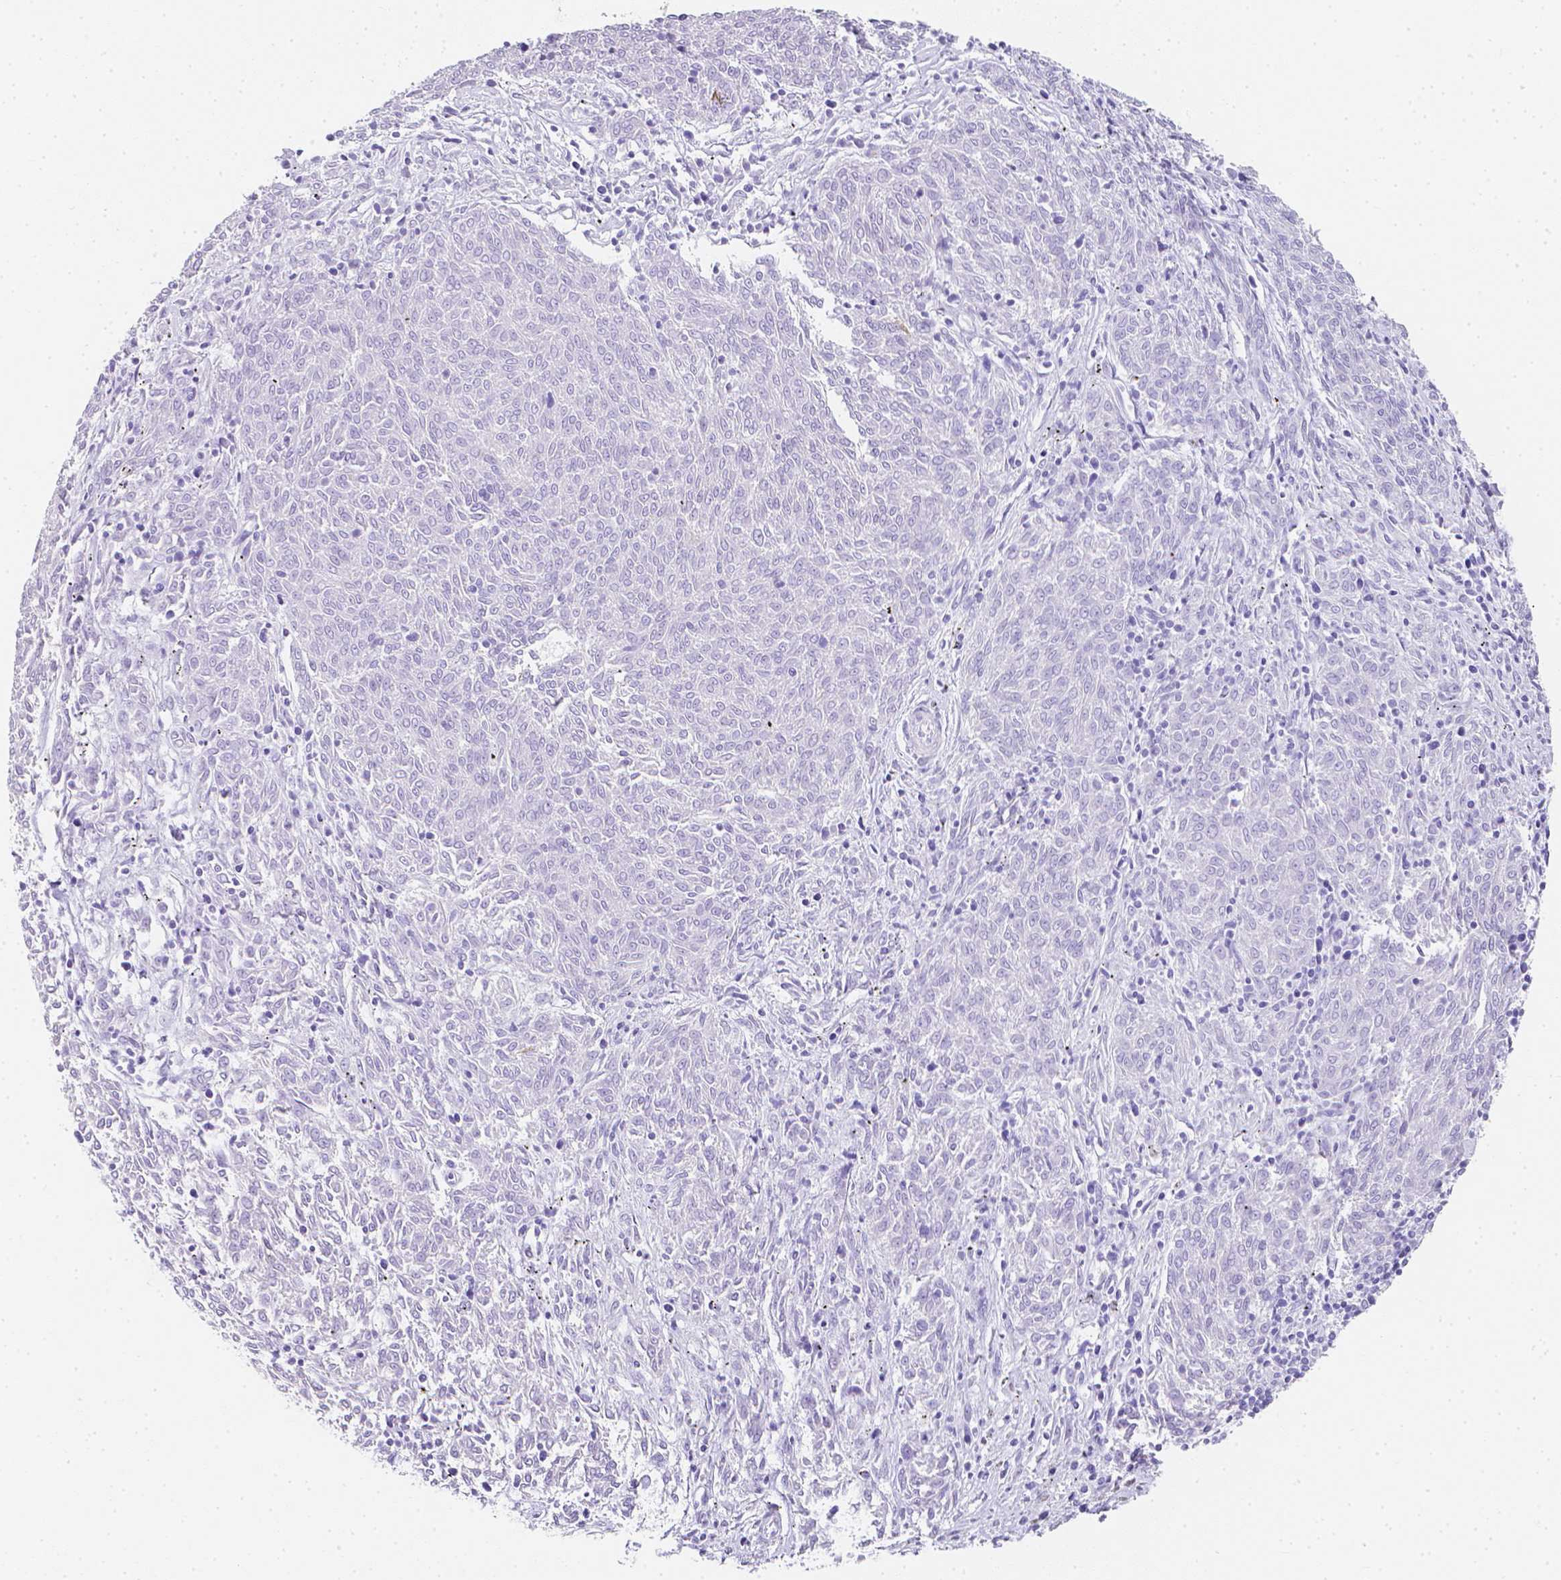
{"staining": {"intensity": "negative", "quantity": "none", "location": "none"}, "tissue": "melanoma", "cell_type": "Tumor cells", "image_type": "cancer", "snomed": [{"axis": "morphology", "description": "Malignant melanoma, NOS"}, {"axis": "topography", "description": "Skin"}], "caption": "The micrograph reveals no significant staining in tumor cells of melanoma. (DAB (3,3'-diaminobenzidine) immunohistochemistry with hematoxylin counter stain).", "gene": "LGALS4", "patient": {"sex": "female", "age": 72}}